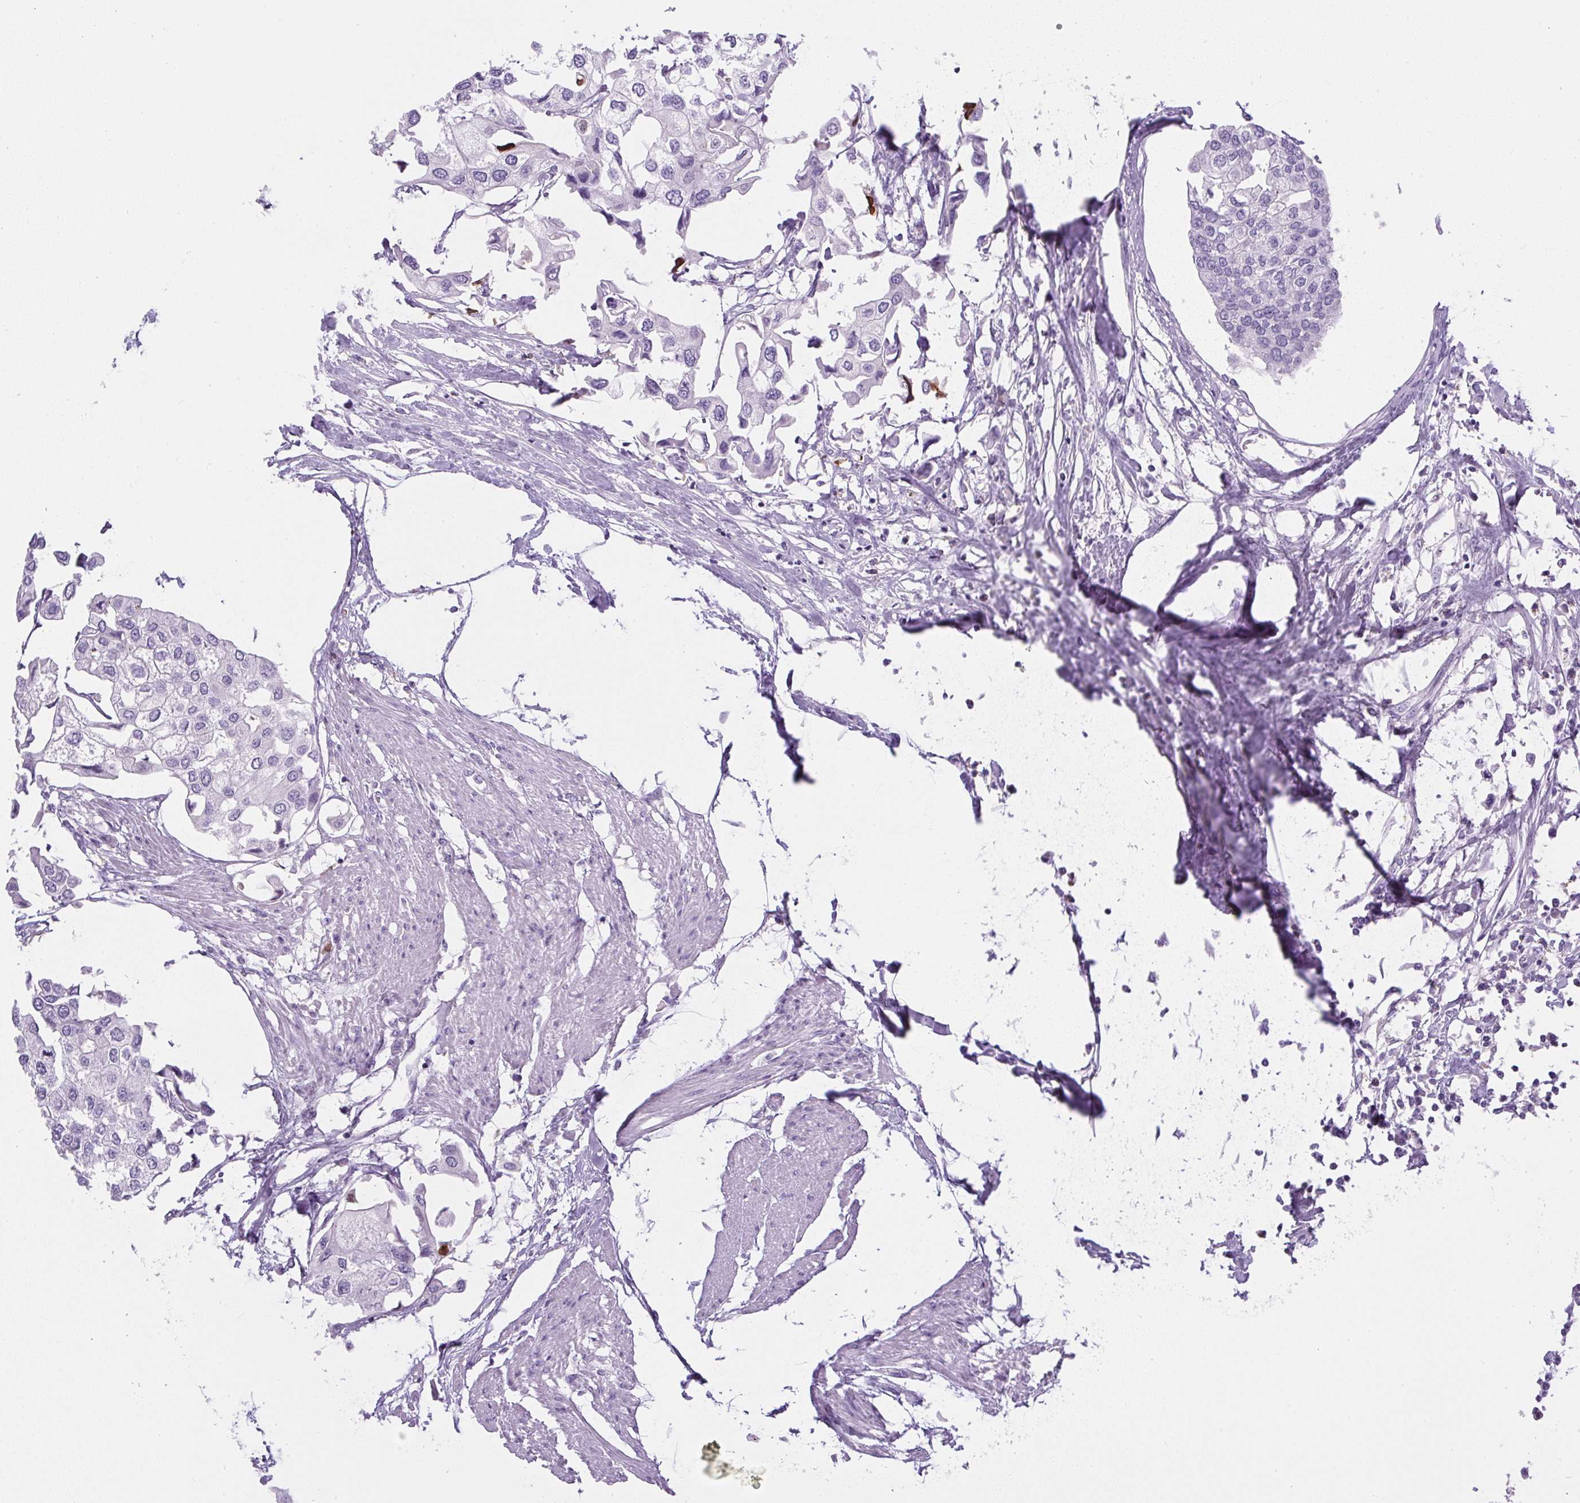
{"staining": {"intensity": "negative", "quantity": "none", "location": "none"}, "tissue": "urothelial cancer", "cell_type": "Tumor cells", "image_type": "cancer", "snomed": [{"axis": "morphology", "description": "Urothelial carcinoma, High grade"}, {"axis": "topography", "description": "Urinary bladder"}], "caption": "Protein analysis of urothelial carcinoma (high-grade) shows no significant expression in tumor cells.", "gene": "PIP5KL1", "patient": {"sex": "male", "age": 64}}